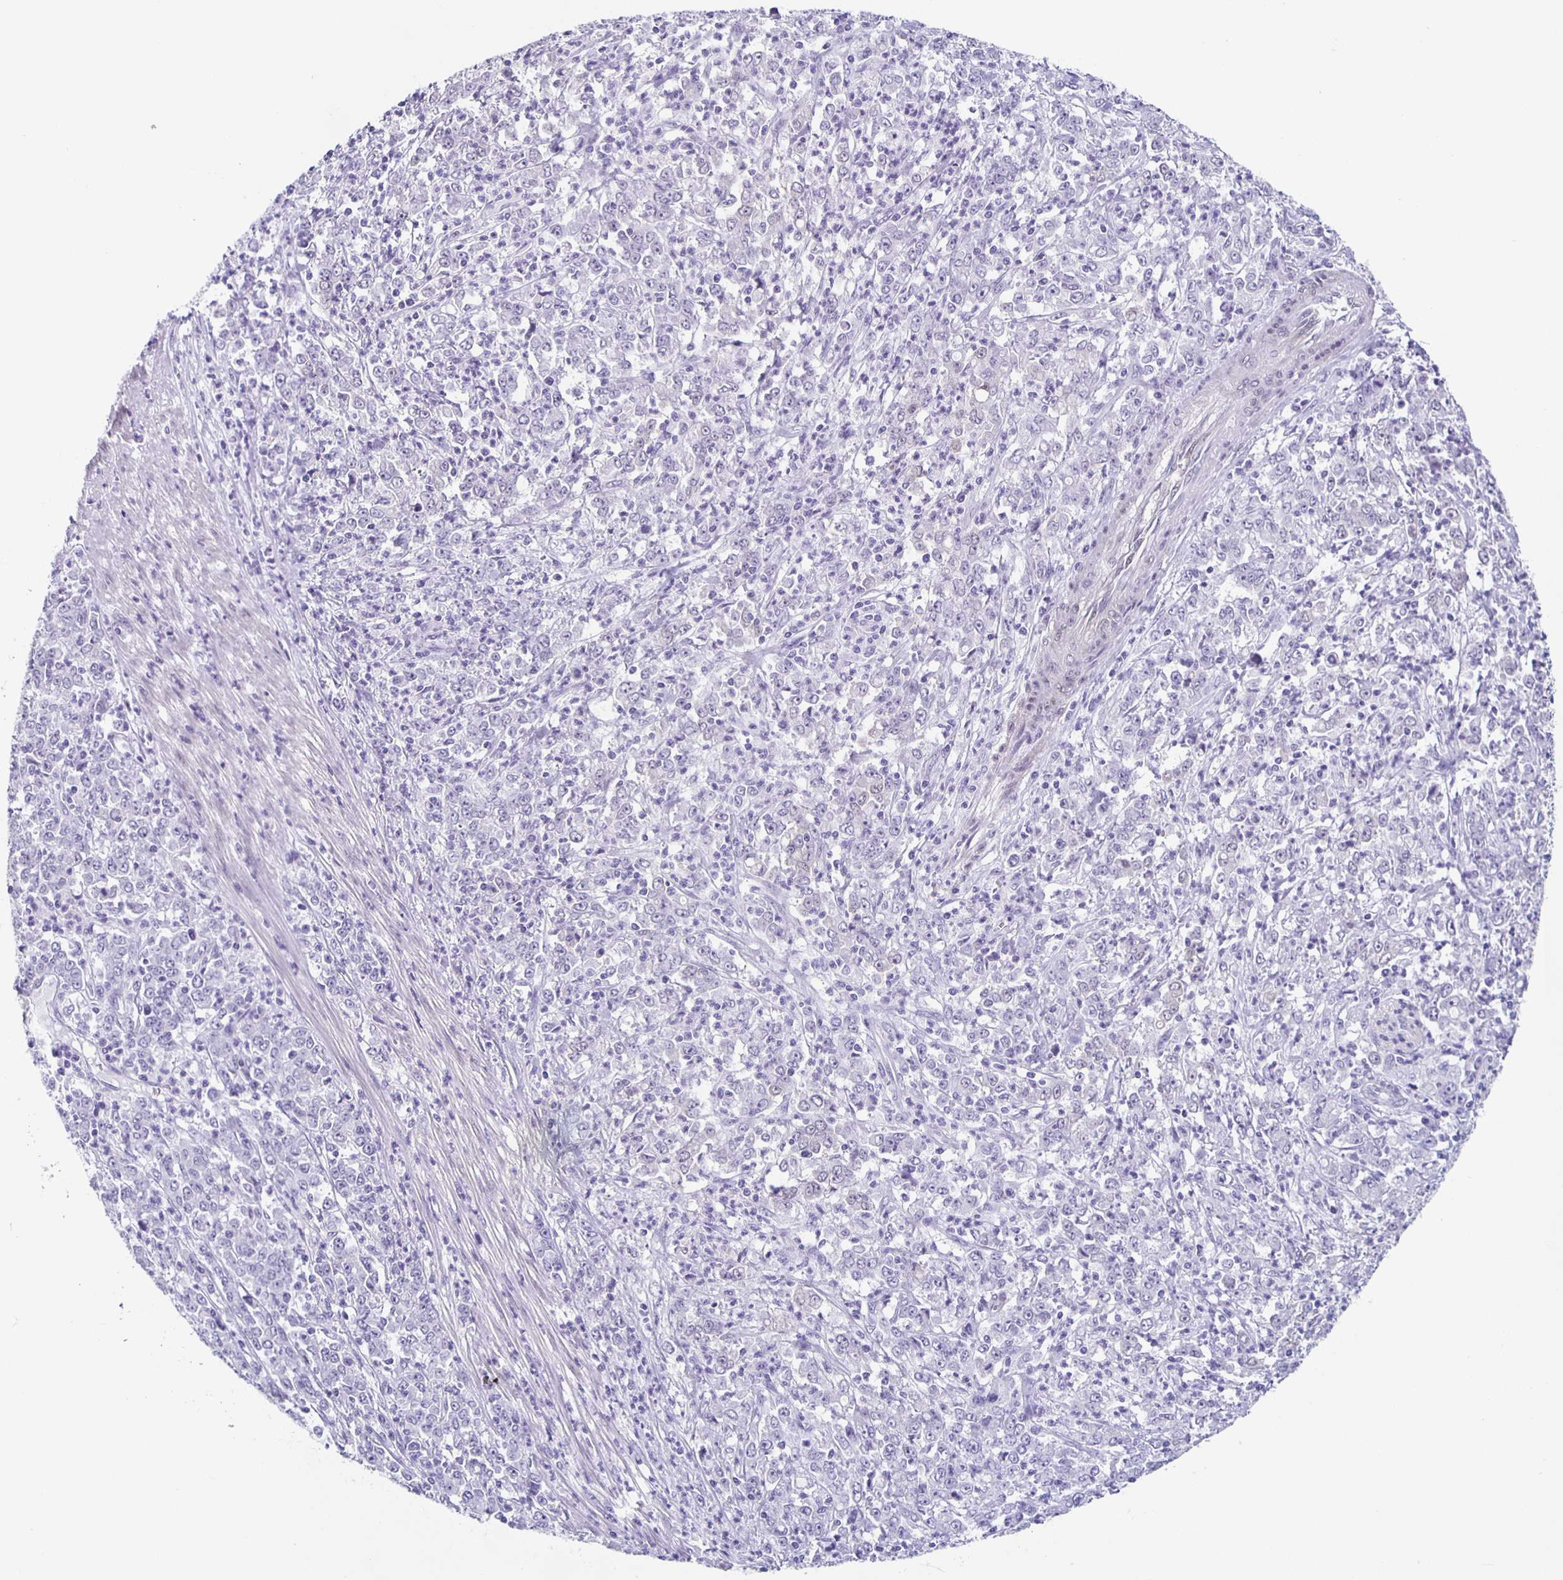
{"staining": {"intensity": "negative", "quantity": "none", "location": "none"}, "tissue": "stomach cancer", "cell_type": "Tumor cells", "image_type": "cancer", "snomed": [{"axis": "morphology", "description": "Adenocarcinoma, NOS"}, {"axis": "topography", "description": "Stomach, lower"}], "caption": "Immunohistochemical staining of human stomach cancer reveals no significant positivity in tumor cells.", "gene": "TPPP", "patient": {"sex": "female", "age": 71}}